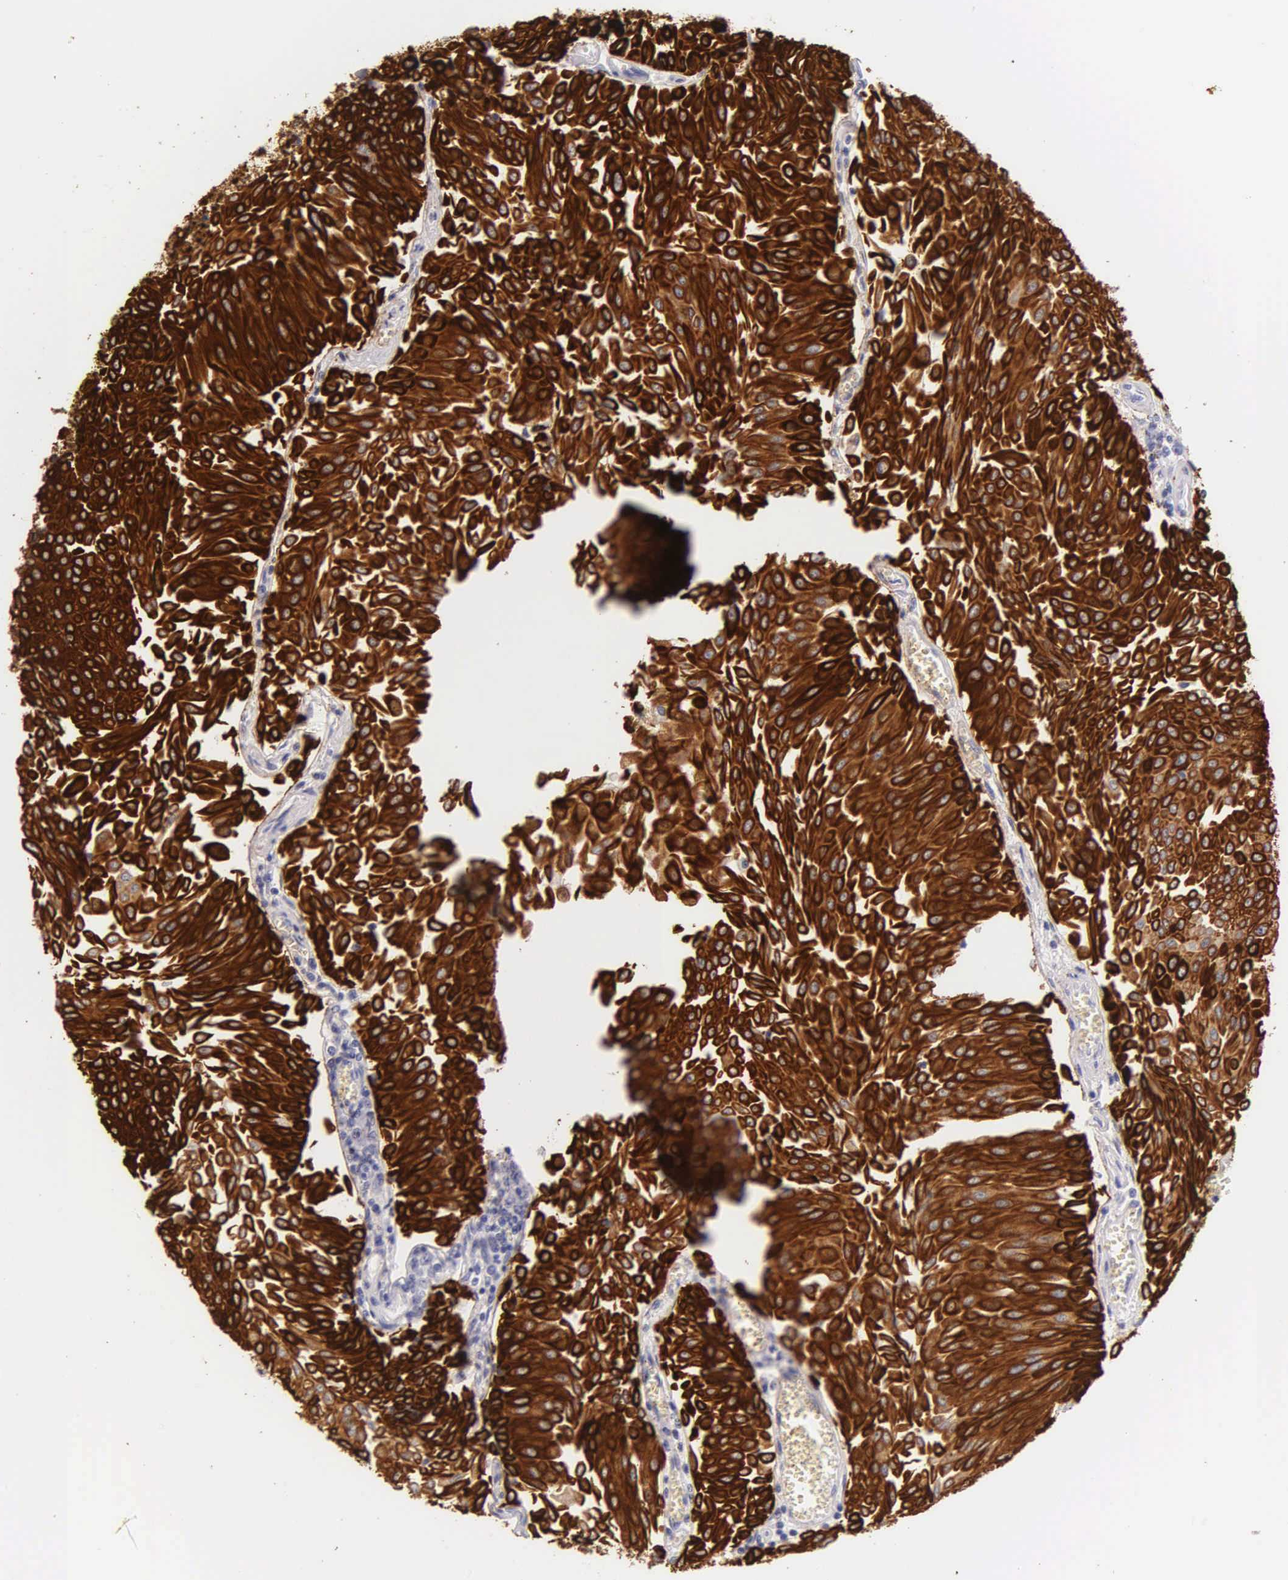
{"staining": {"intensity": "strong", "quantity": ">75%", "location": "cytoplasmic/membranous"}, "tissue": "urothelial cancer", "cell_type": "Tumor cells", "image_type": "cancer", "snomed": [{"axis": "morphology", "description": "Urothelial carcinoma, Low grade"}, {"axis": "topography", "description": "Urinary bladder"}], "caption": "Immunohistochemical staining of urothelial cancer shows high levels of strong cytoplasmic/membranous expression in approximately >75% of tumor cells. (Stains: DAB (3,3'-diaminobenzidine) in brown, nuclei in blue, Microscopy: brightfield microscopy at high magnification).", "gene": "KRT17", "patient": {"sex": "male", "age": 86}}